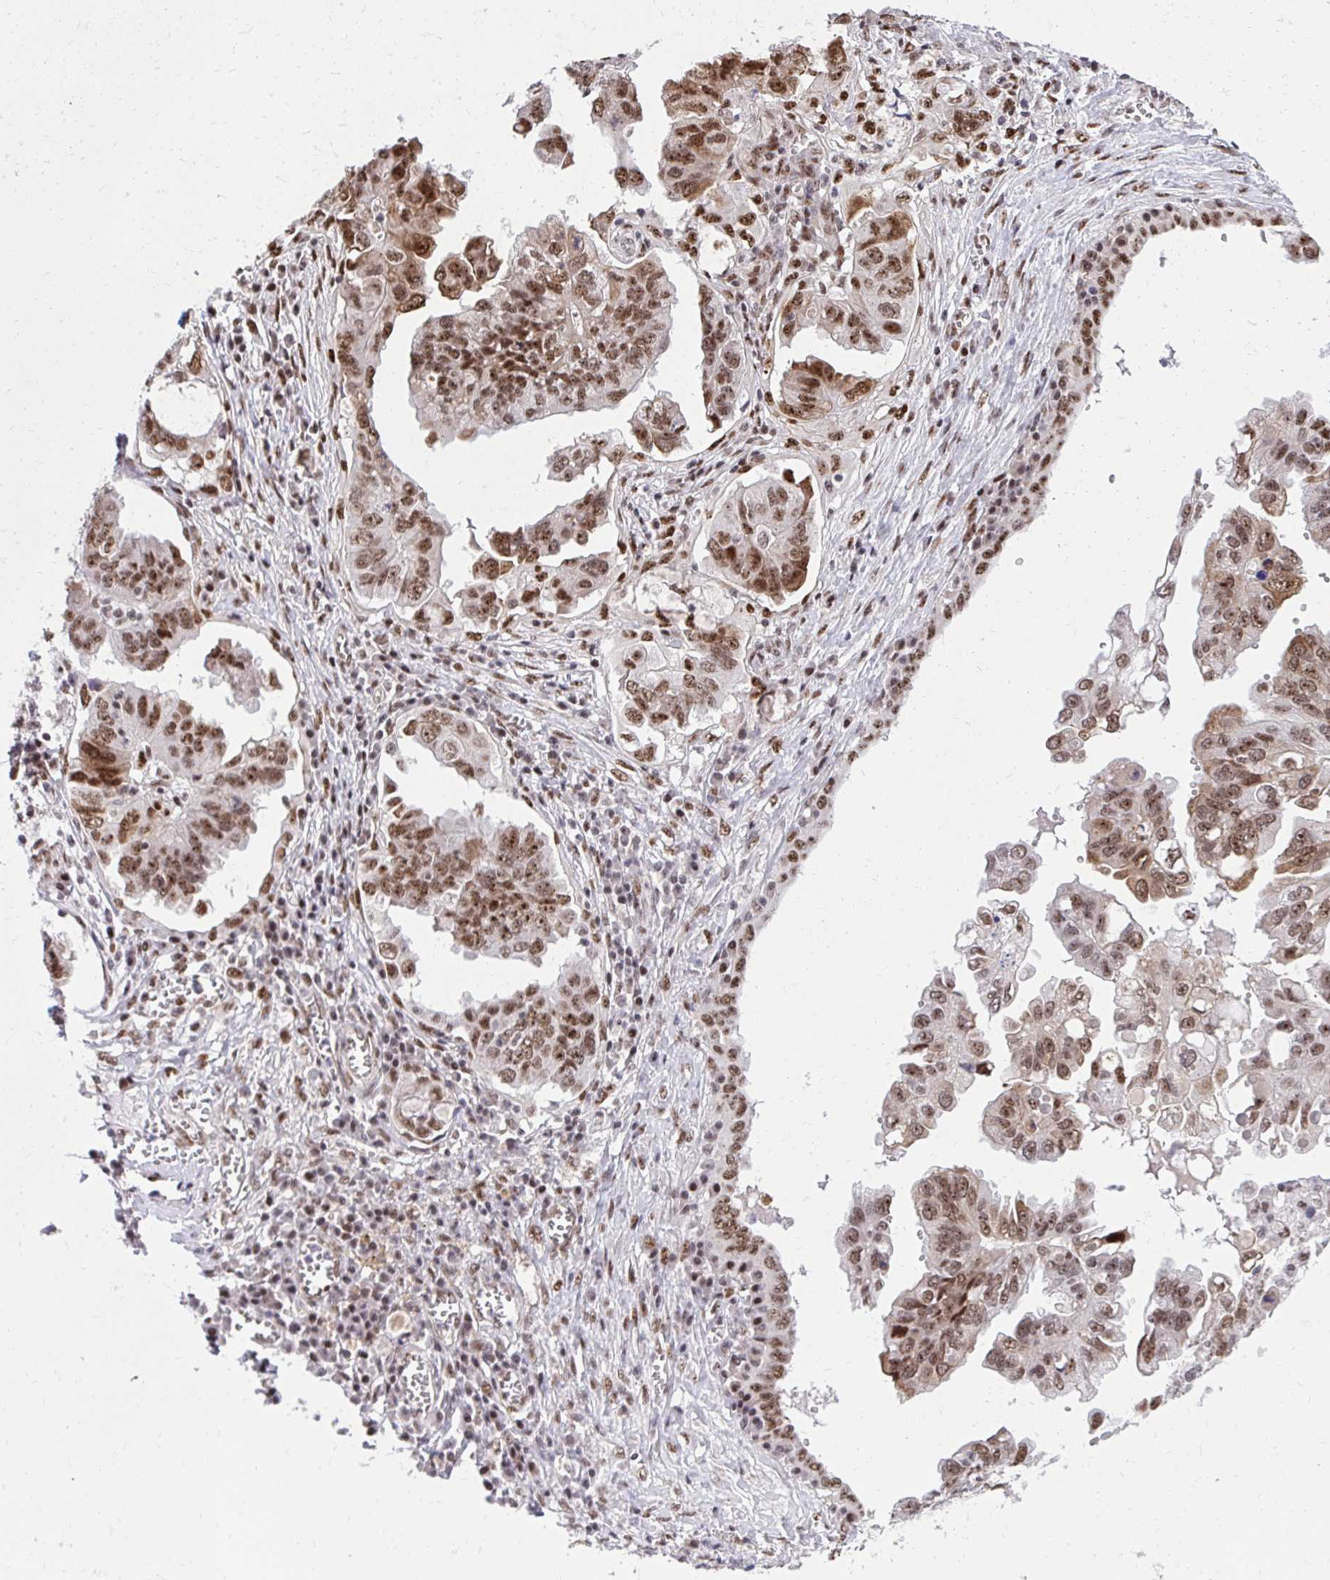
{"staining": {"intensity": "moderate", "quantity": ">75%", "location": "nuclear"}, "tissue": "ovarian cancer", "cell_type": "Tumor cells", "image_type": "cancer", "snomed": [{"axis": "morphology", "description": "Cystadenocarcinoma, serous, NOS"}, {"axis": "topography", "description": "Ovary"}], "caption": "A brown stain highlights moderate nuclear staining of a protein in human ovarian serous cystadenocarcinoma tumor cells.", "gene": "HOXA4", "patient": {"sex": "female", "age": 79}}